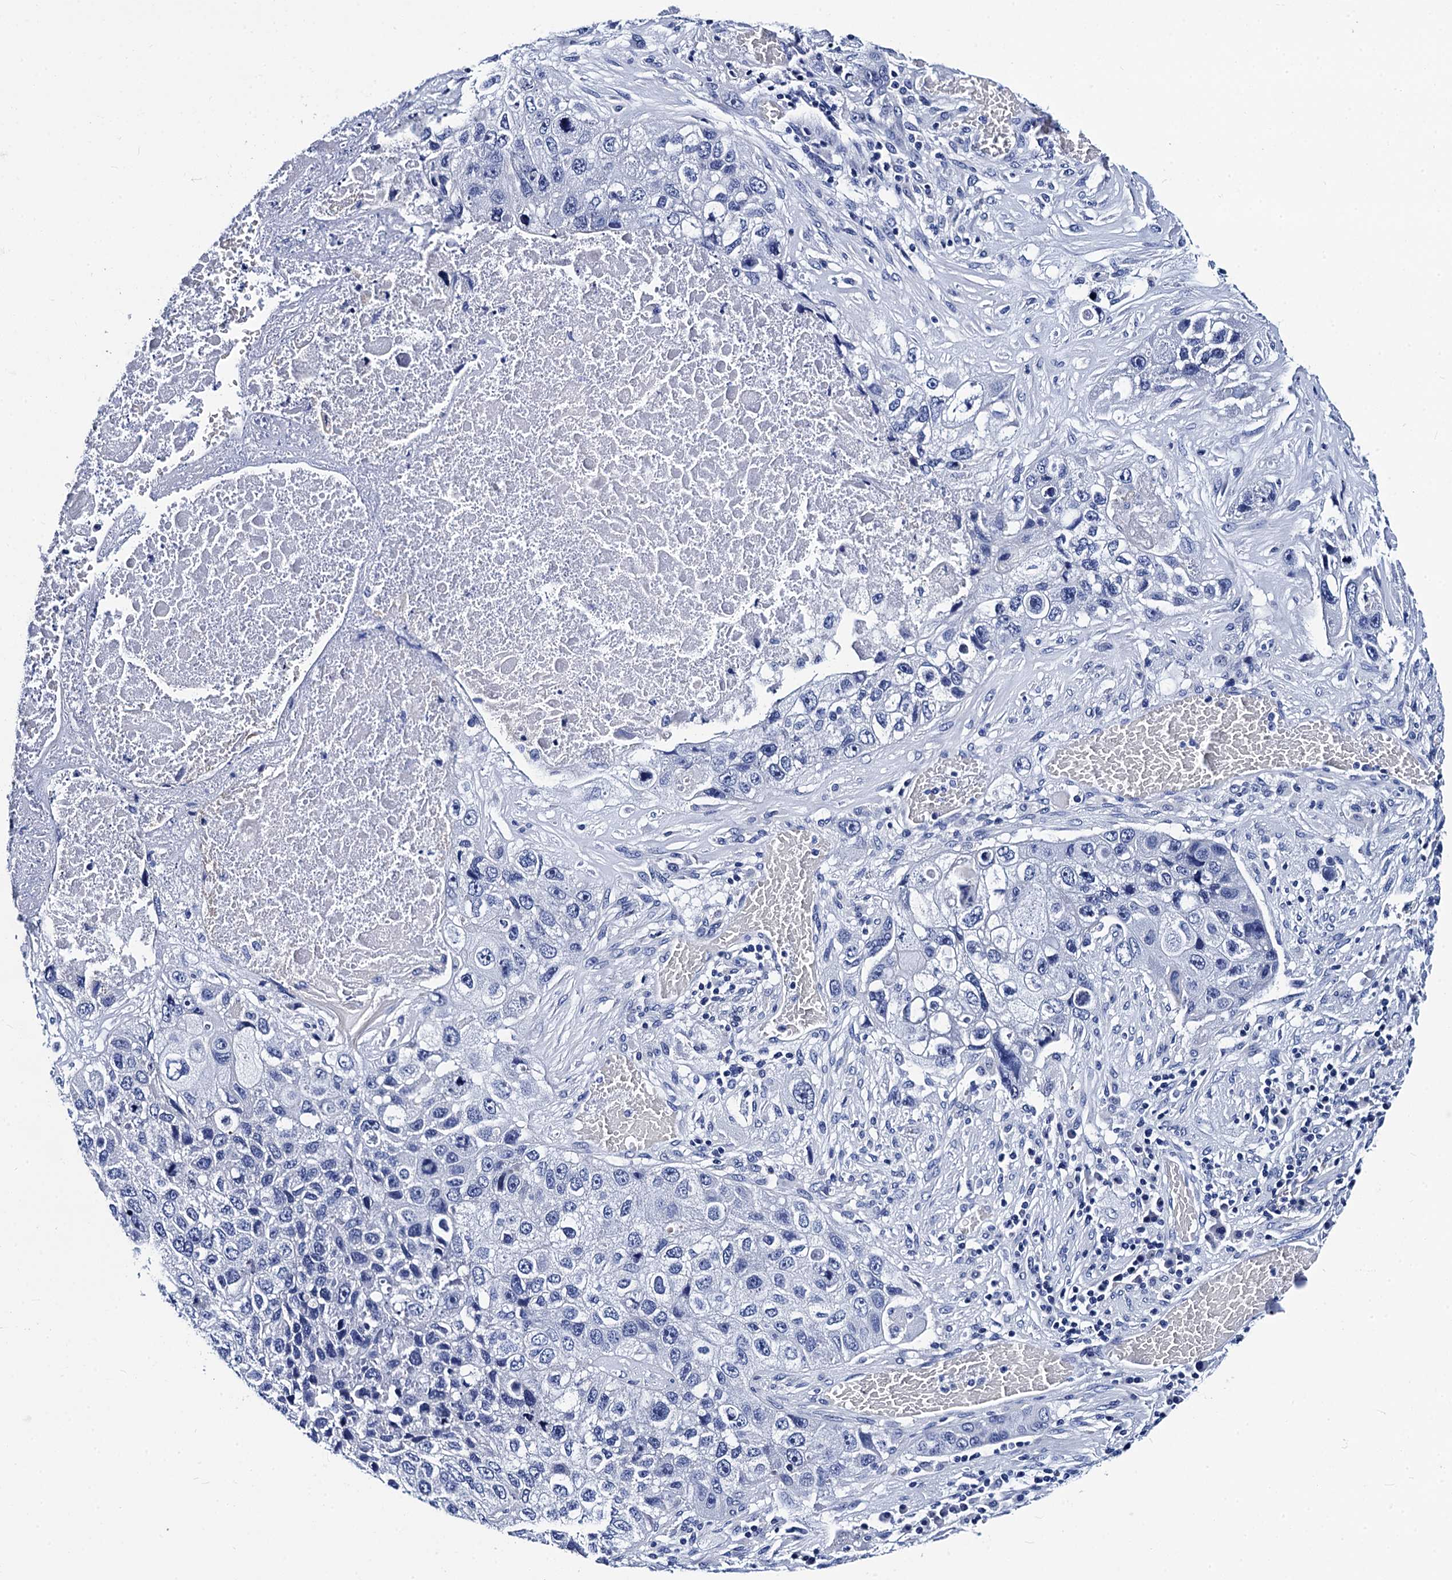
{"staining": {"intensity": "negative", "quantity": "none", "location": "none"}, "tissue": "lung cancer", "cell_type": "Tumor cells", "image_type": "cancer", "snomed": [{"axis": "morphology", "description": "Squamous cell carcinoma, NOS"}, {"axis": "topography", "description": "Lung"}], "caption": "Immunohistochemistry of lung squamous cell carcinoma reveals no staining in tumor cells. (Brightfield microscopy of DAB (3,3'-diaminobenzidine) IHC at high magnification).", "gene": "MYBPC3", "patient": {"sex": "male", "age": 61}}